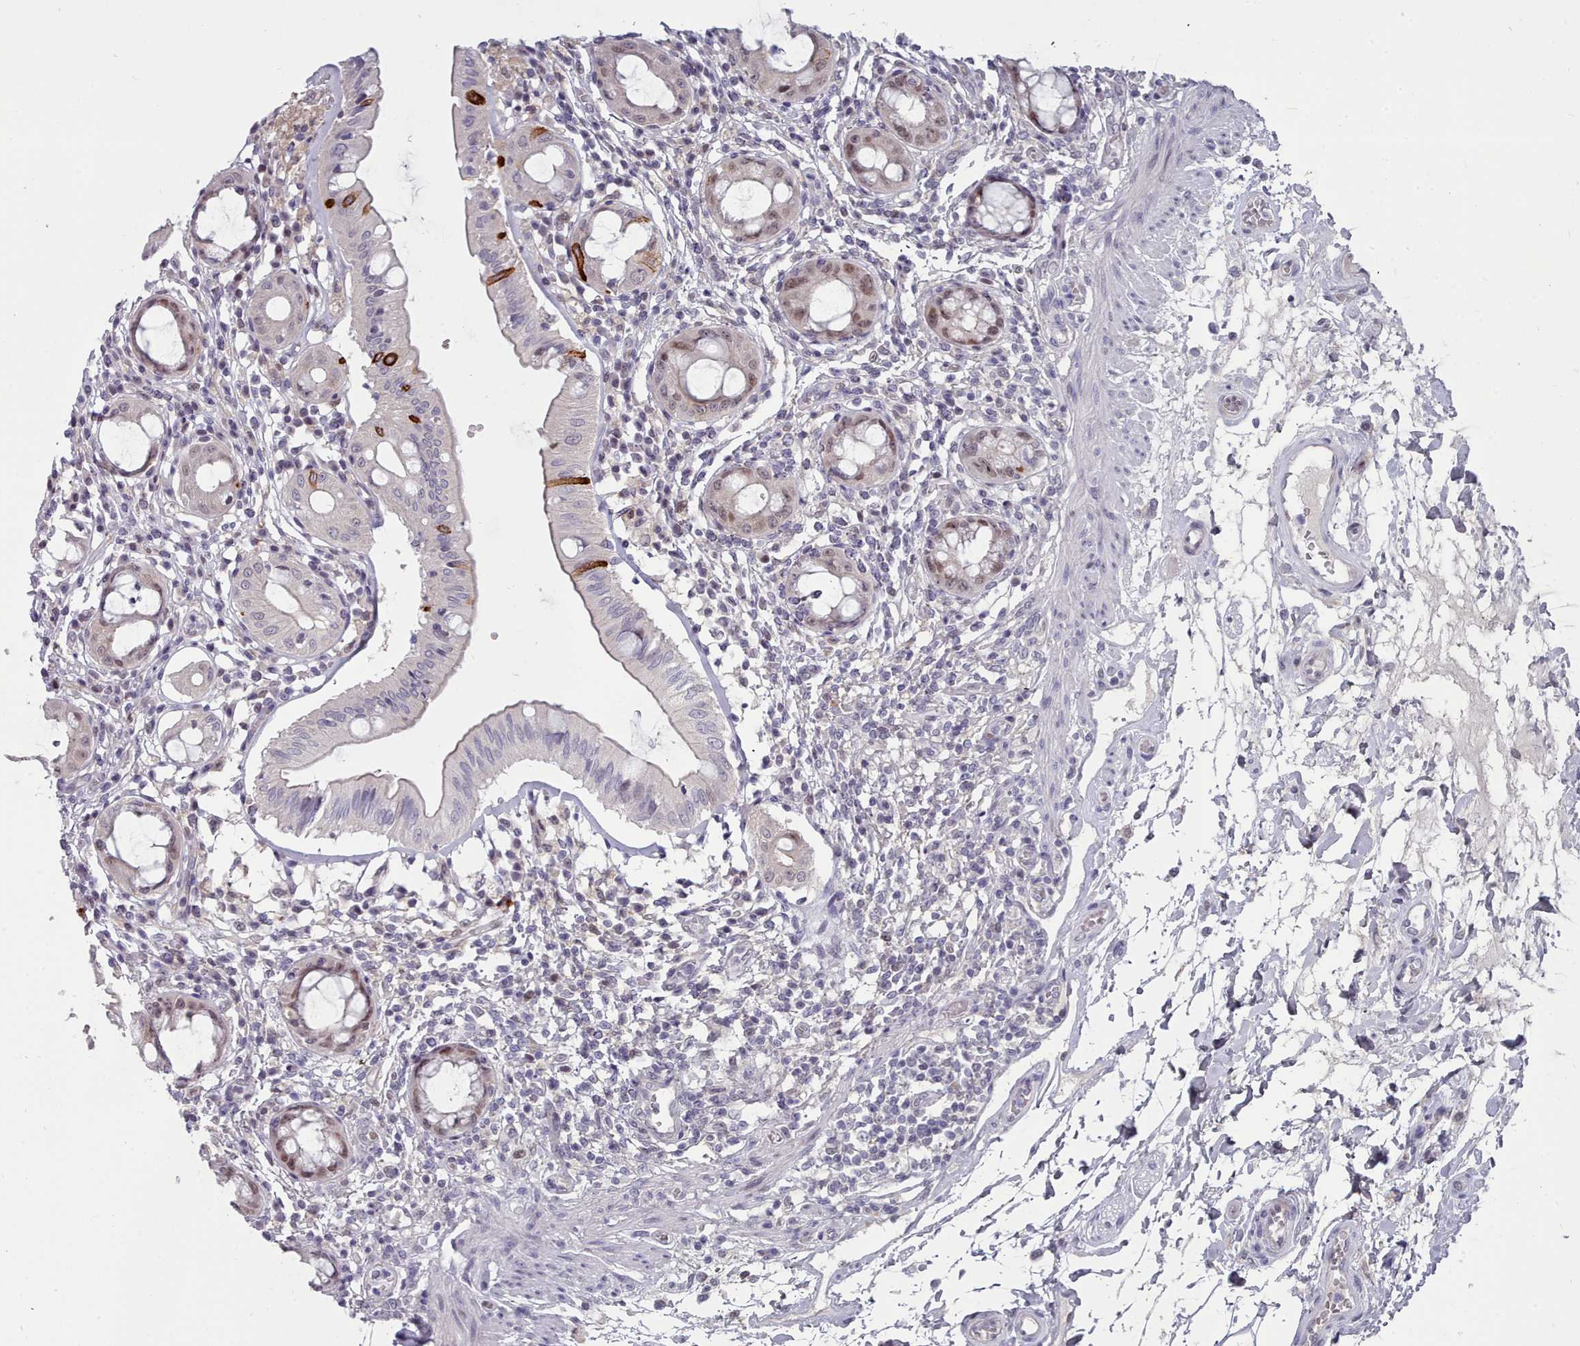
{"staining": {"intensity": "moderate", "quantity": "25%-75%", "location": "cytoplasmic/membranous,nuclear"}, "tissue": "rectum", "cell_type": "Glandular cells", "image_type": "normal", "snomed": [{"axis": "morphology", "description": "Normal tissue, NOS"}, {"axis": "topography", "description": "Rectum"}], "caption": "Benign rectum was stained to show a protein in brown. There is medium levels of moderate cytoplasmic/membranous,nuclear expression in approximately 25%-75% of glandular cells.", "gene": "GINS1", "patient": {"sex": "female", "age": 57}}